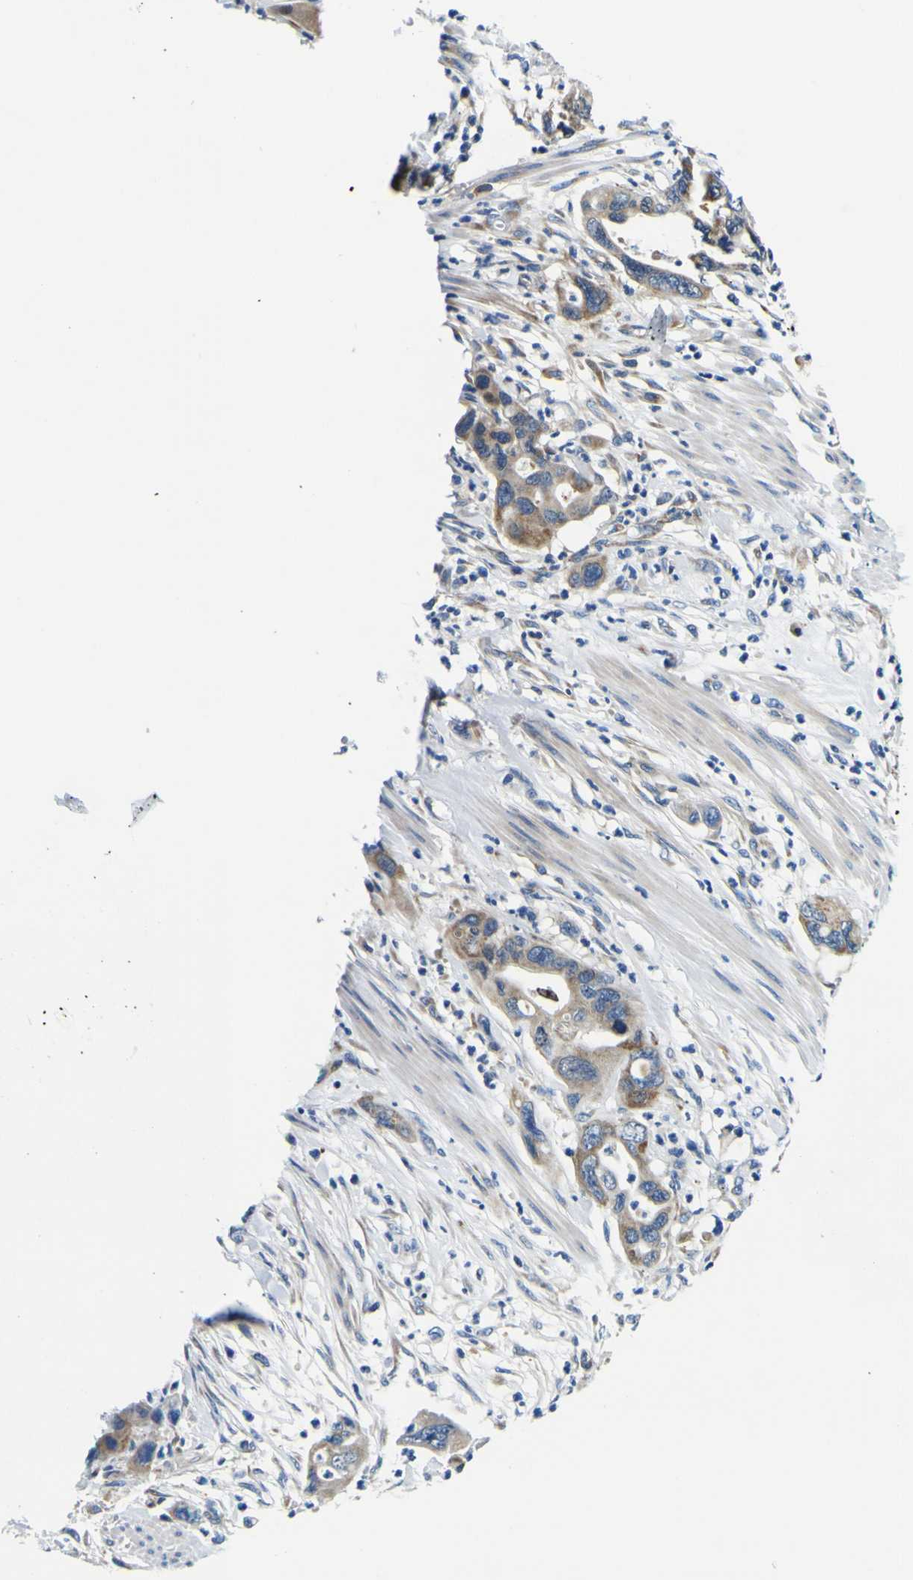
{"staining": {"intensity": "moderate", "quantity": ">75%", "location": "cytoplasmic/membranous"}, "tissue": "pancreatic cancer", "cell_type": "Tumor cells", "image_type": "cancer", "snomed": [{"axis": "morphology", "description": "Adenocarcinoma, NOS"}, {"axis": "topography", "description": "Pancreas"}], "caption": "Protein expression analysis of human pancreatic cancer reveals moderate cytoplasmic/membranous staining in approximately >75% of tumor cells. (DAB IHC with brightfield microscopy, high magnification).", "gene": "NLRP3", "patient": {"sex": "female", "age": 71}}